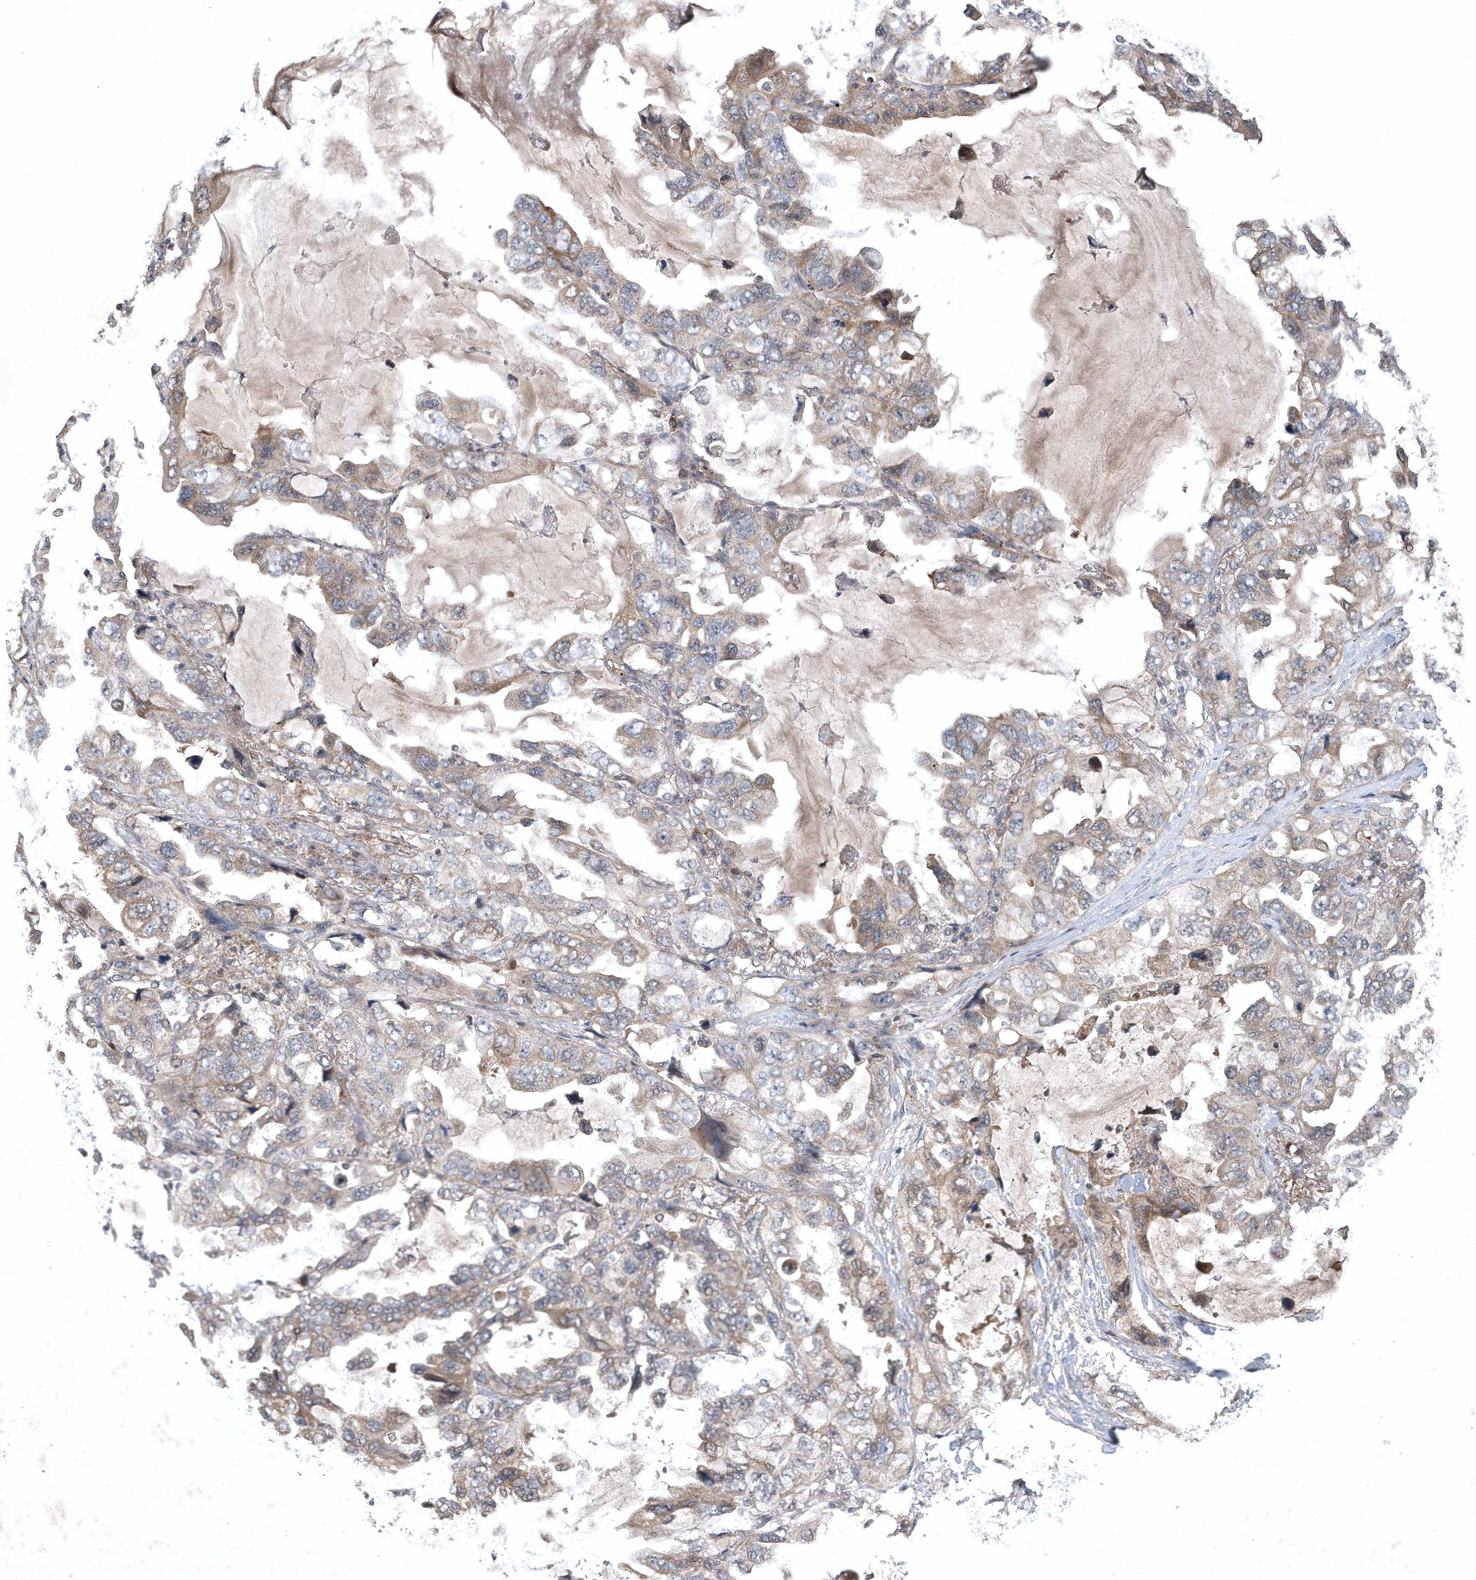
{"staining": {"intensity": "moderate", "quantity": "25%-75%", "location": "cytoplasmic/membranous"}, "tissue": "lung cancer", "cell_type": "Tumor cells", "image_type": "cancer", "snomed": [{"axis": "morphology", "description": "Squamous cell carcinoma, NOS"}, {"axis": "topography", "description": "Lung"}], "caption": "The immunohistochemical stain highlights moderate cytoplasmic/membranous positivity in tumor cells of lung cancer (squamous cell carcinoma) tissue. (DAB (3,3'-diaminobenzidine) IHC with brightfield microscopy, high magnification).", "gene": "HMGCS1", "patient": {"sex": "female", "age": 73}}